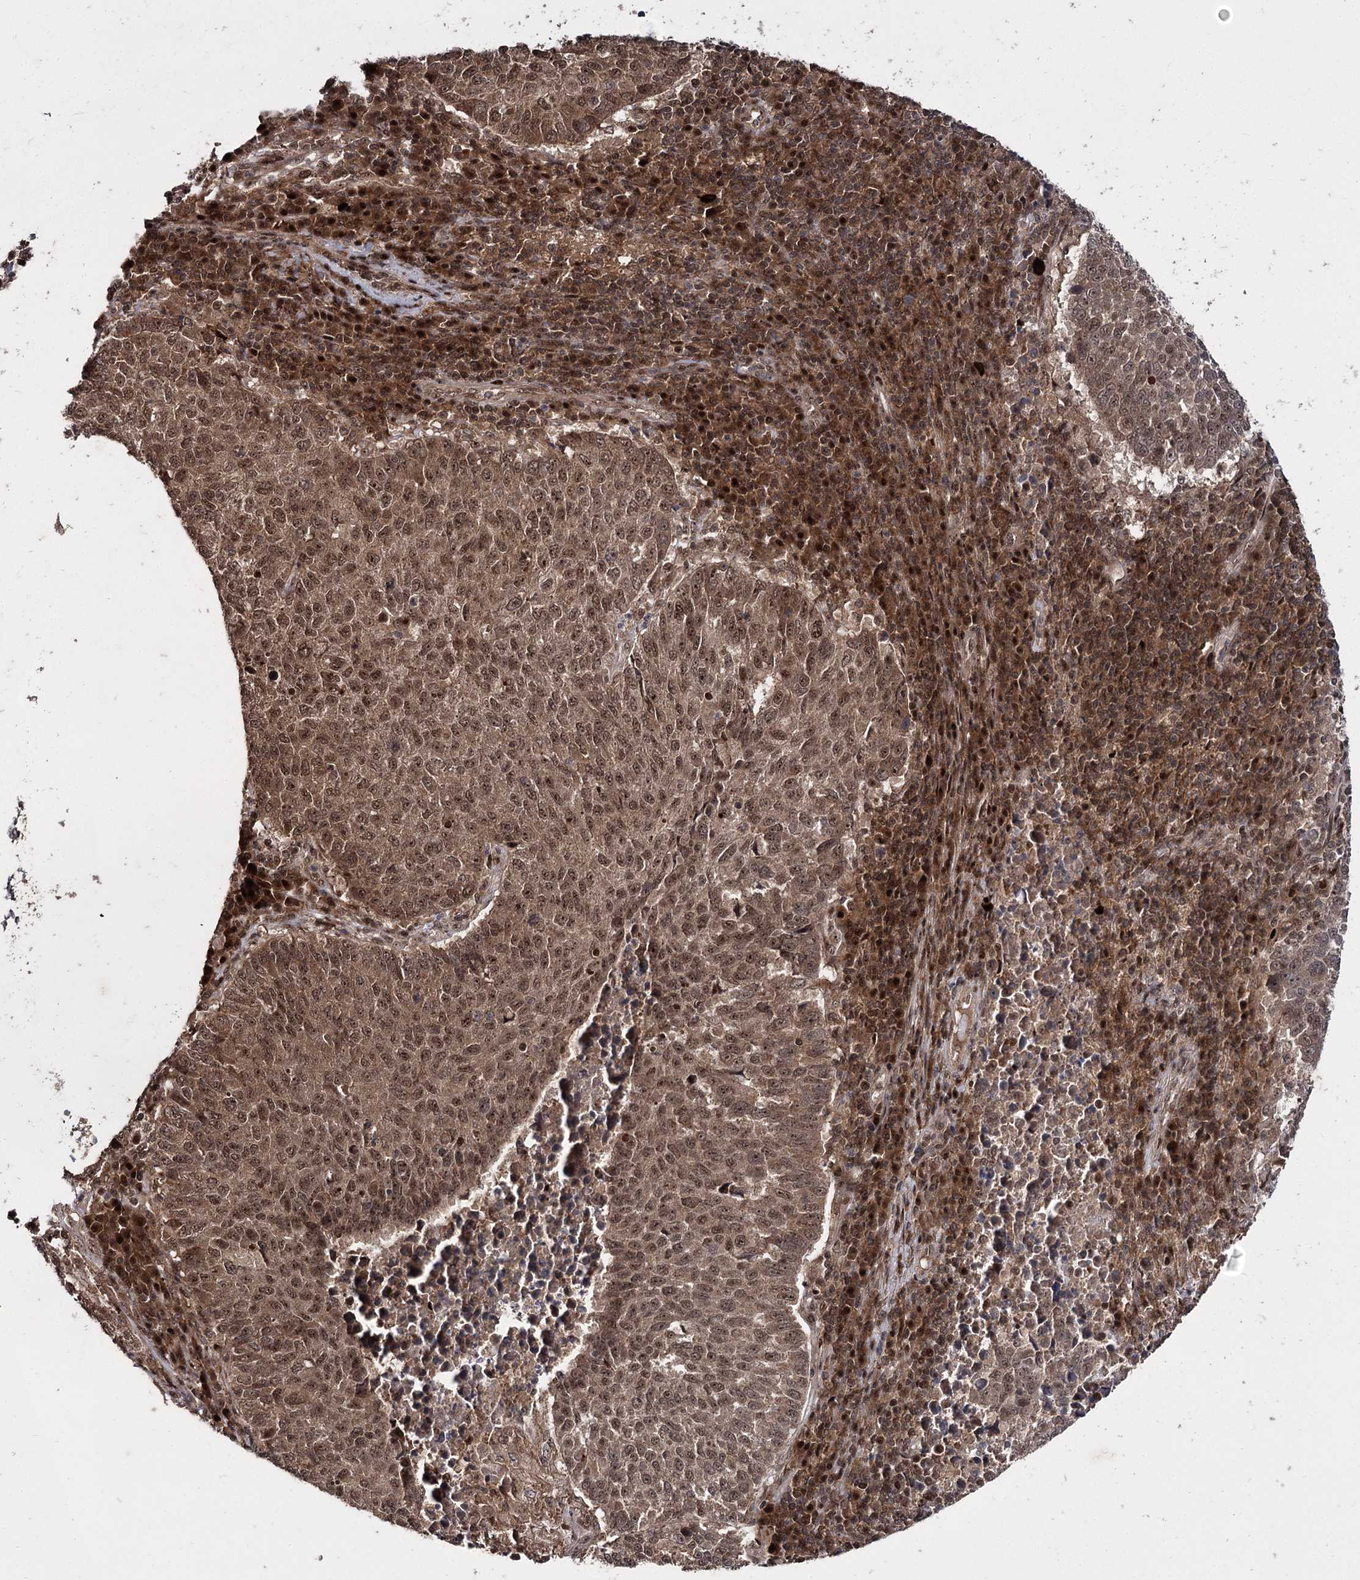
{"staining": {"intensity": "moderate", "quantity": ">75%", "location": "cytoplasmic/membranous,nuclear"}, "tissue": "lung cancer", "cell_type": "Tumor cells", "image_type": "cancer", "snomed": [{"axis": "morphology", "description": "Squamous cell carcinoma, NOS"}, {"axis": "topography", "description": "Lung"}], "caption": "Brown immunohistochemical staining in human squamous cell carcinoma (lung) reveals moderate cytoplasmic/membranous and nuclear expression in approximately >75% of tumor cells.", "gene": "MKNK2", "patient": {"sex": "male", "age": 73}}